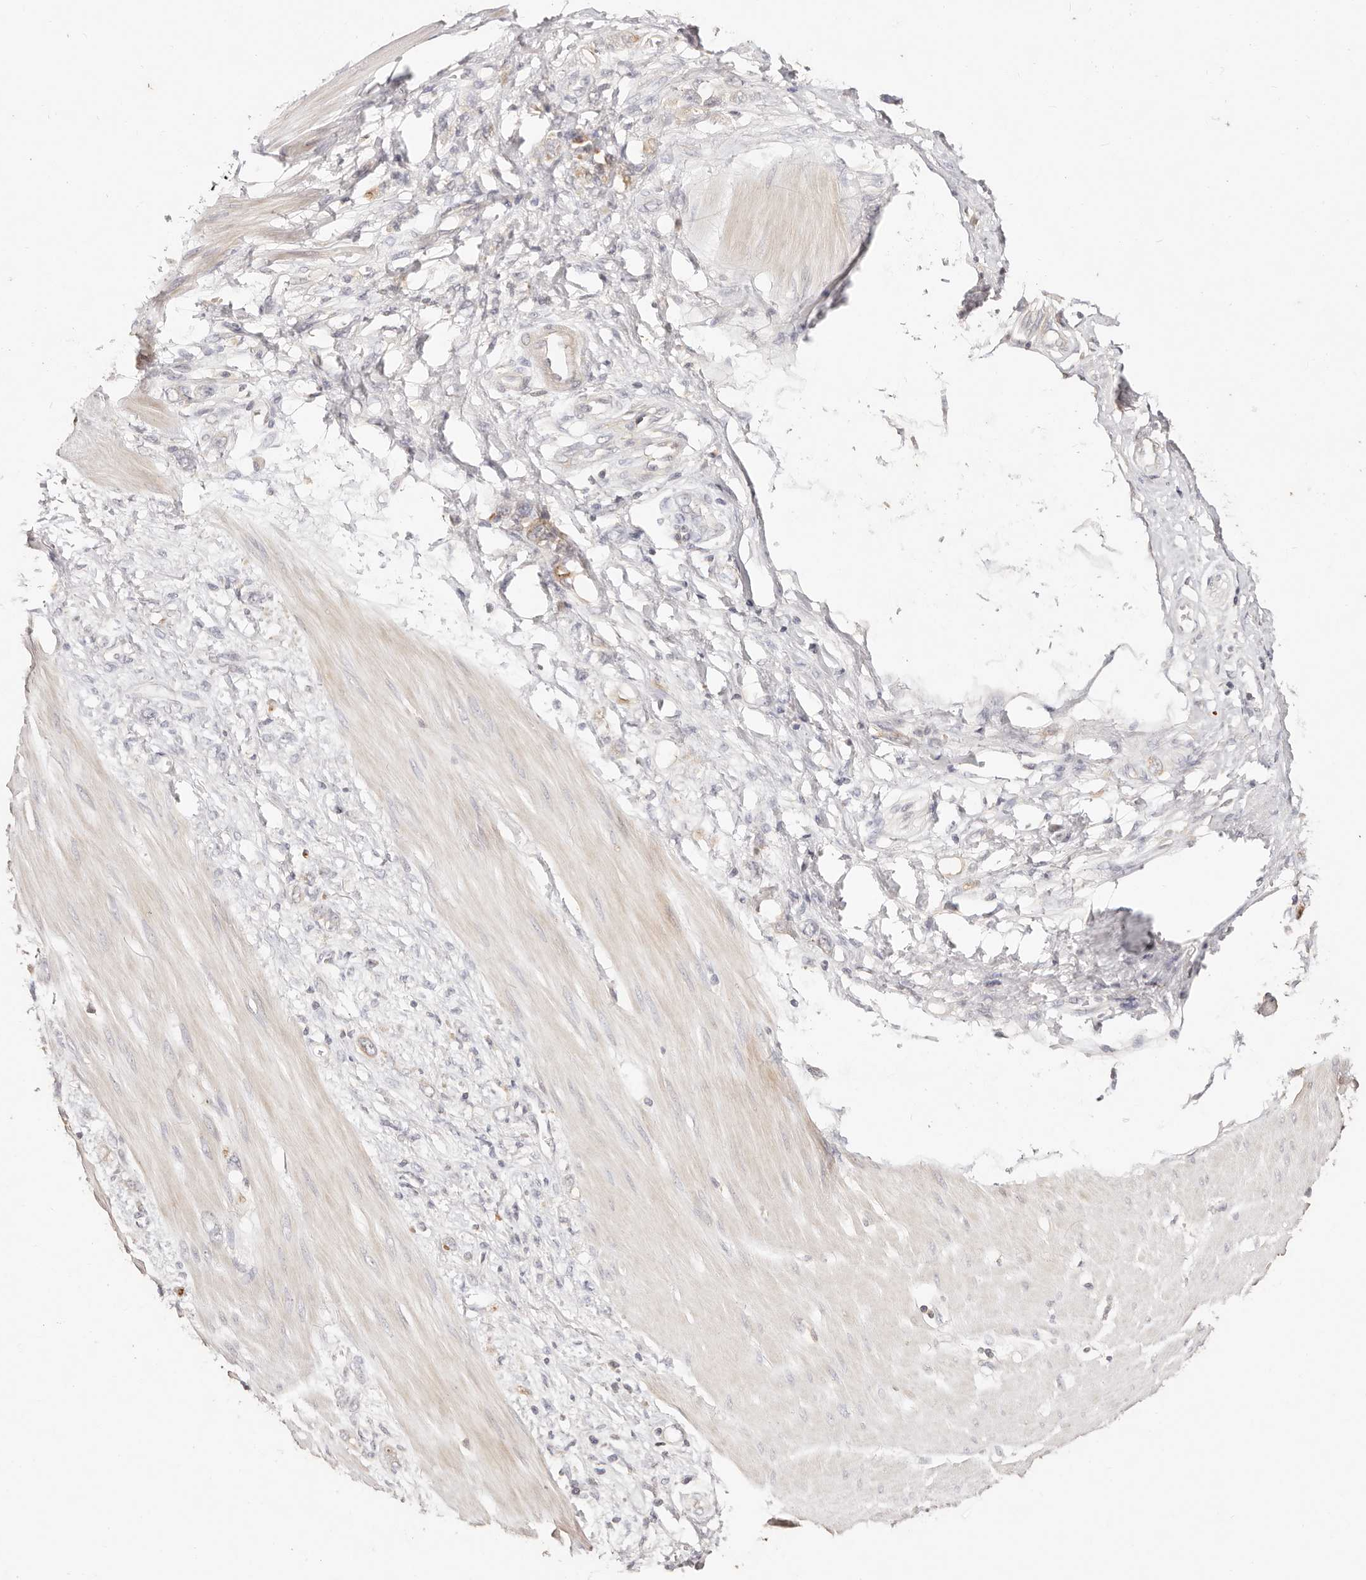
{"staining": {"intensity": "negative", "quantity": "none", "location": "none"}, "tissue": "stomach cancer", "cell_type": "Tumor cells", "image_type": "cancer", "snomed": [{"axis": "morphology", "description": "Adenocarcinoma, NOS"}, {"axis": "topography", "description": "Stomach"}], "caption": "Histopathology image shows no significant protein staining in tumor cells of adenocarcinoma (stomach). The staining was performed using DAB (3,3'-diaminobenzidine) to visualize the protein expression in brown, while the nuclei were stained in blue with hematoxylin (Magnification: 20x).", "gene": "CXADR", "patient": {"sex": "female", "age": 76}}